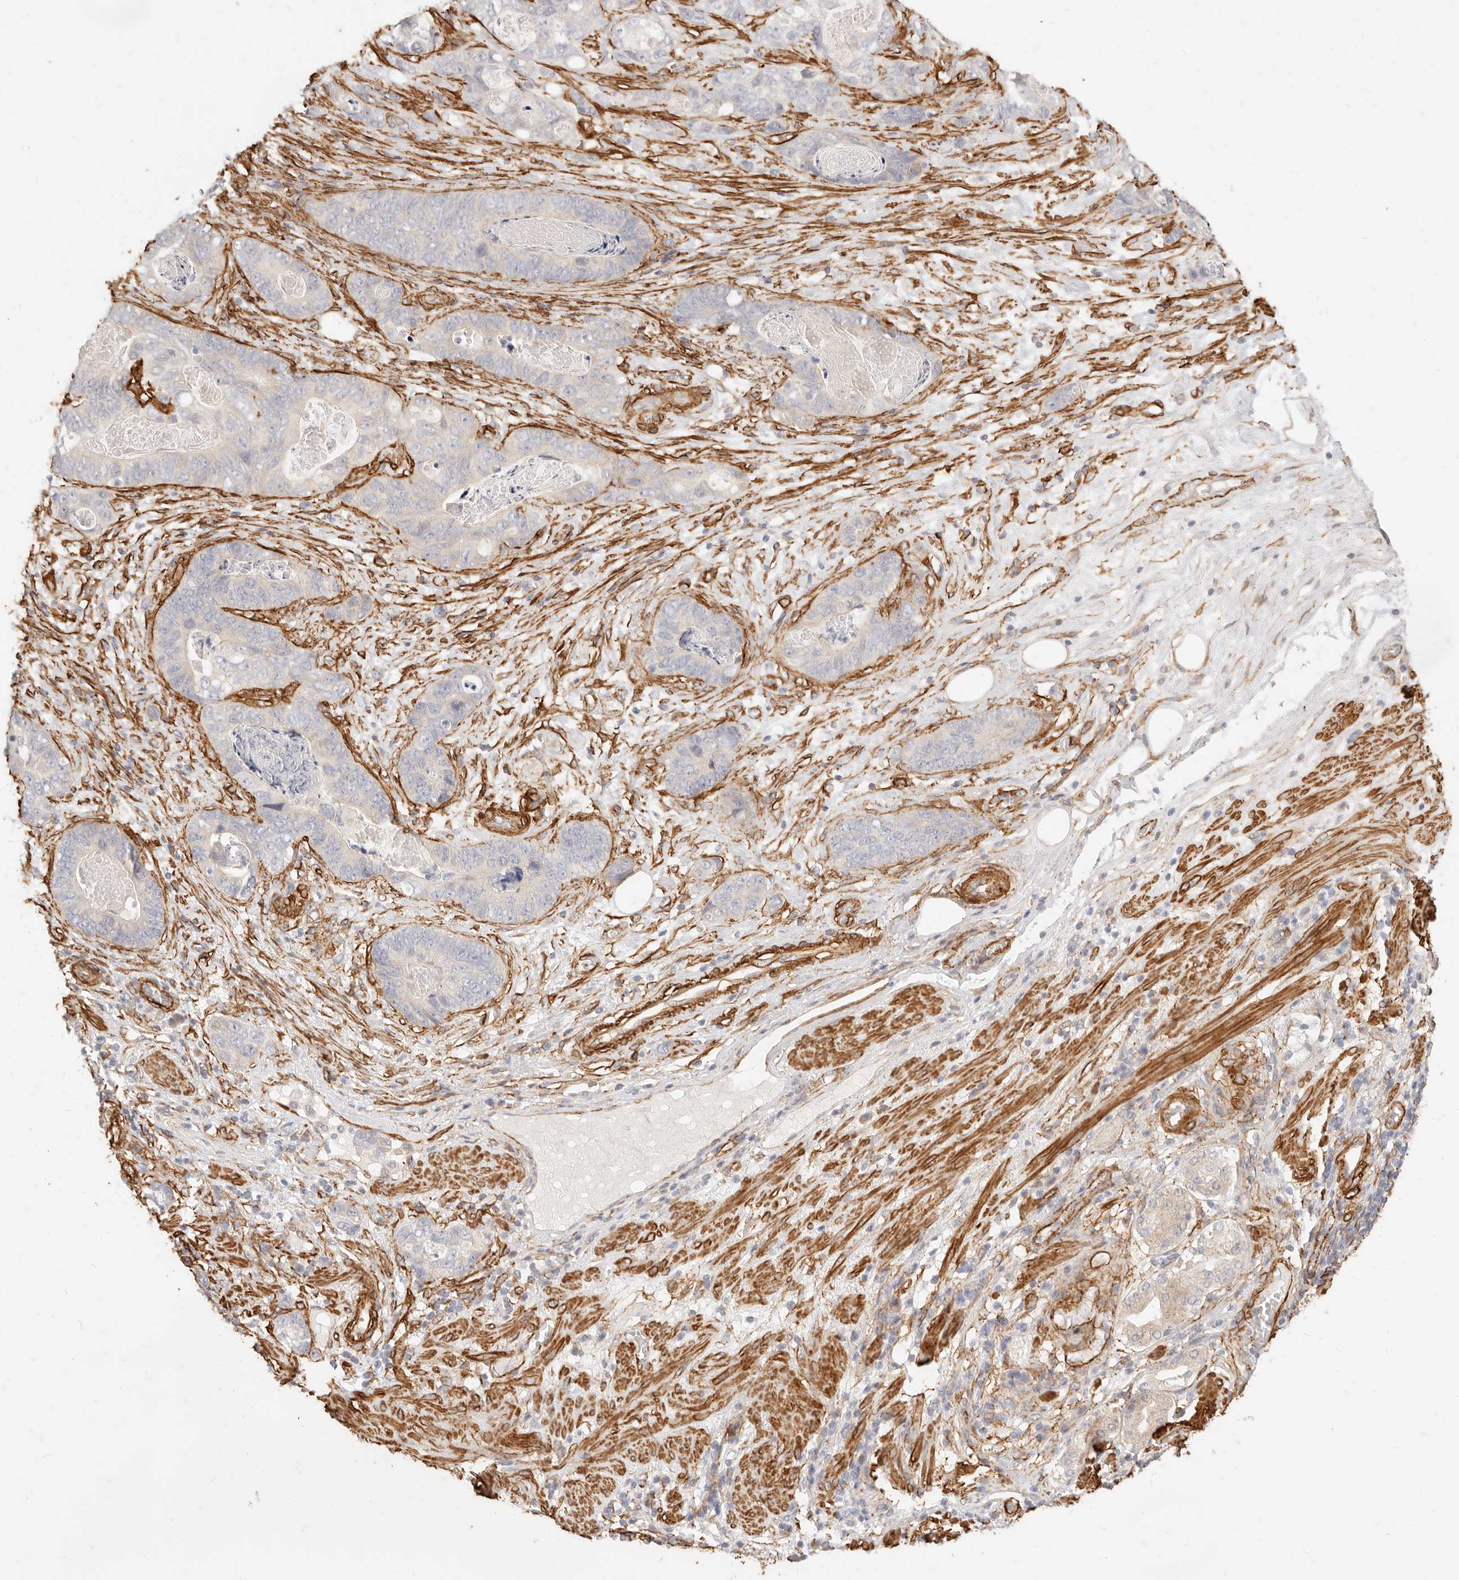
{"staining": {"intensity": "negative", "quantity": "none", "location": "none"}, "tissue": "stomach cancer", "cell_type": "Tumor cells", "image_type": "cancer", "snomed": [{"axis": "morphology", "description": "Normal tissue, NOS"}, {"axis": "morphology", "description": "Adenocarcinoma, NOS"}, {"axis": "topography", "description": "Stomach"}], "caption": "Tumor cells show no significant staining in stomach cancer.", "gene": "TMTC2", "patient": {"sex": "female", "age": 89}}